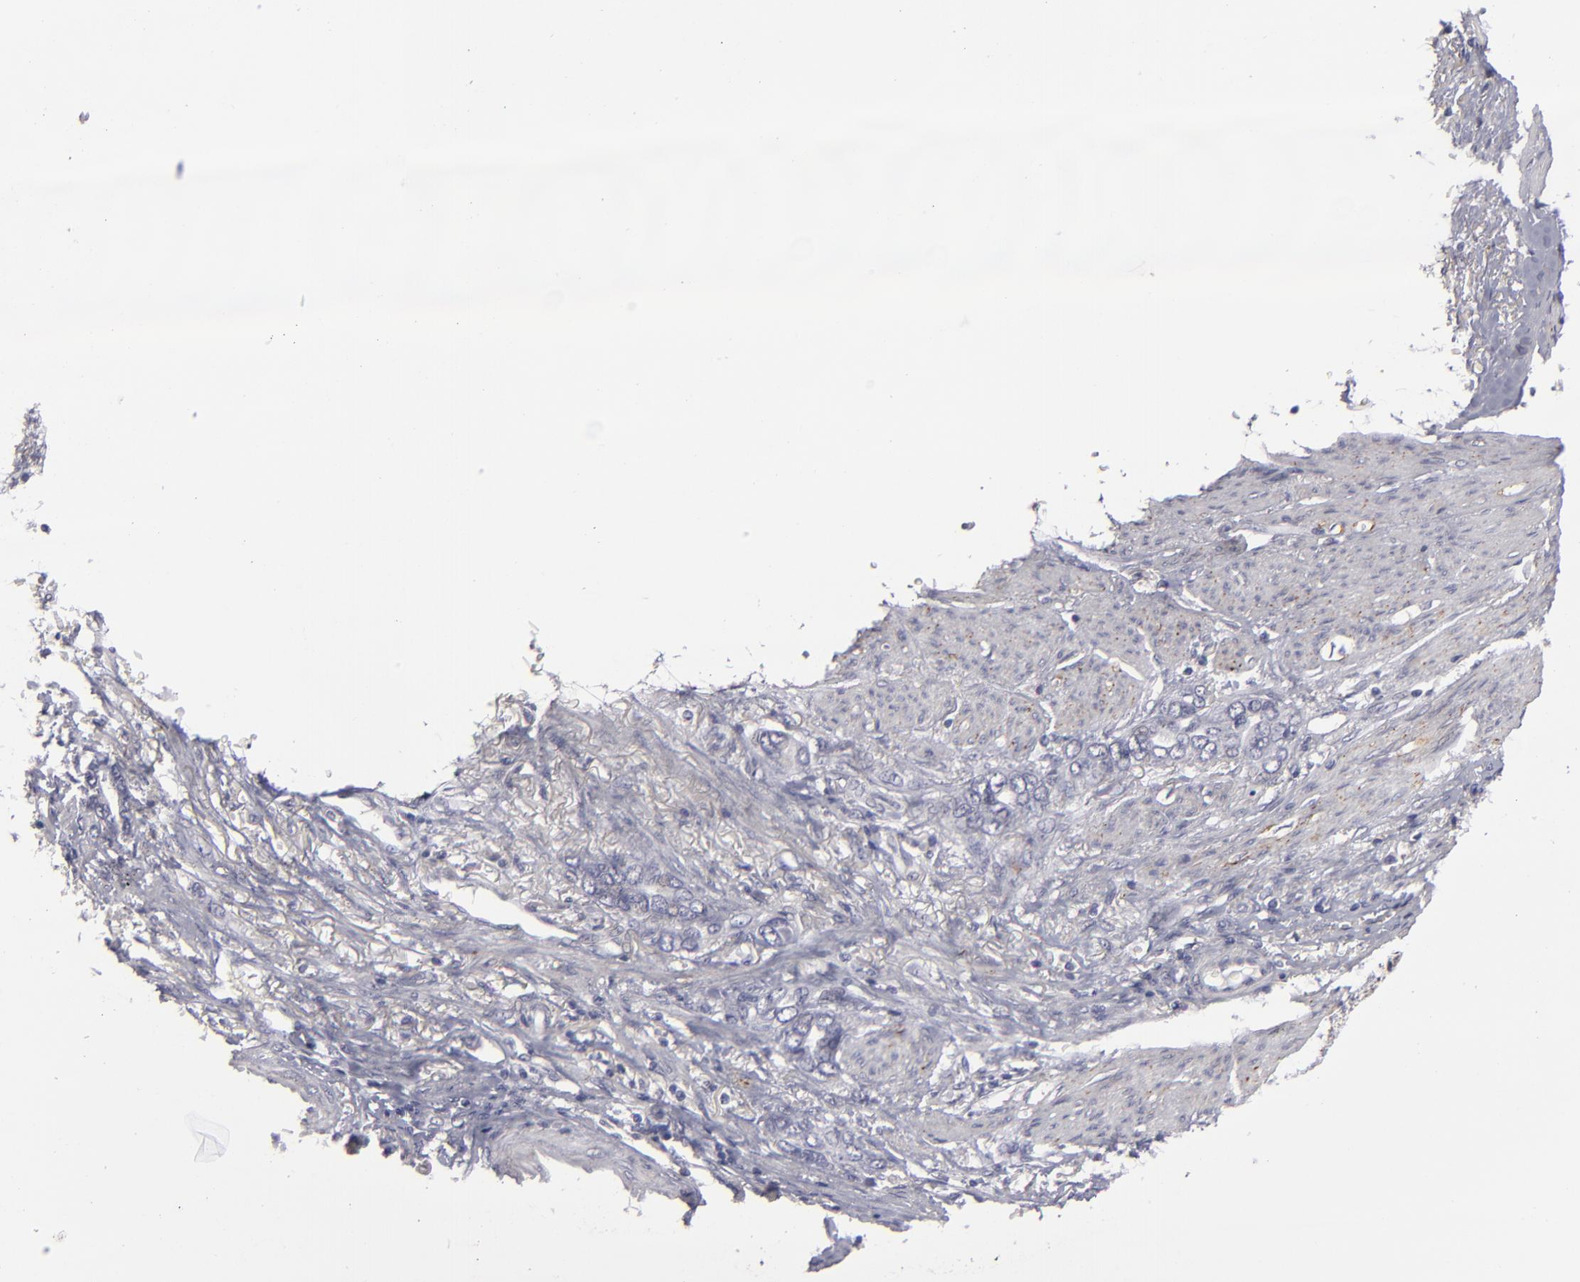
{"staining": {"intensity": "negative", "quantity": "none", "location": "none"}, "tissue": "stomach cancer", "cell_type": "Tumor cells", "image_type": "cancer", "snomed": [{"axis": "morphology", "description": "Adenocarcinoma, NOS"}, {"axis": "topography", "description": "Stomach"}], "caption": "A photomicrograph of adenocarcinoma (stomach) stained for a protein shows no brown staining in tumor cells. (DAB (3,3'-diaminobenzidine) immunohistochemistry with hematoxylin counter stain).", "gene": "ALCAM", "patient": {"sex": "male", "age": 78}}